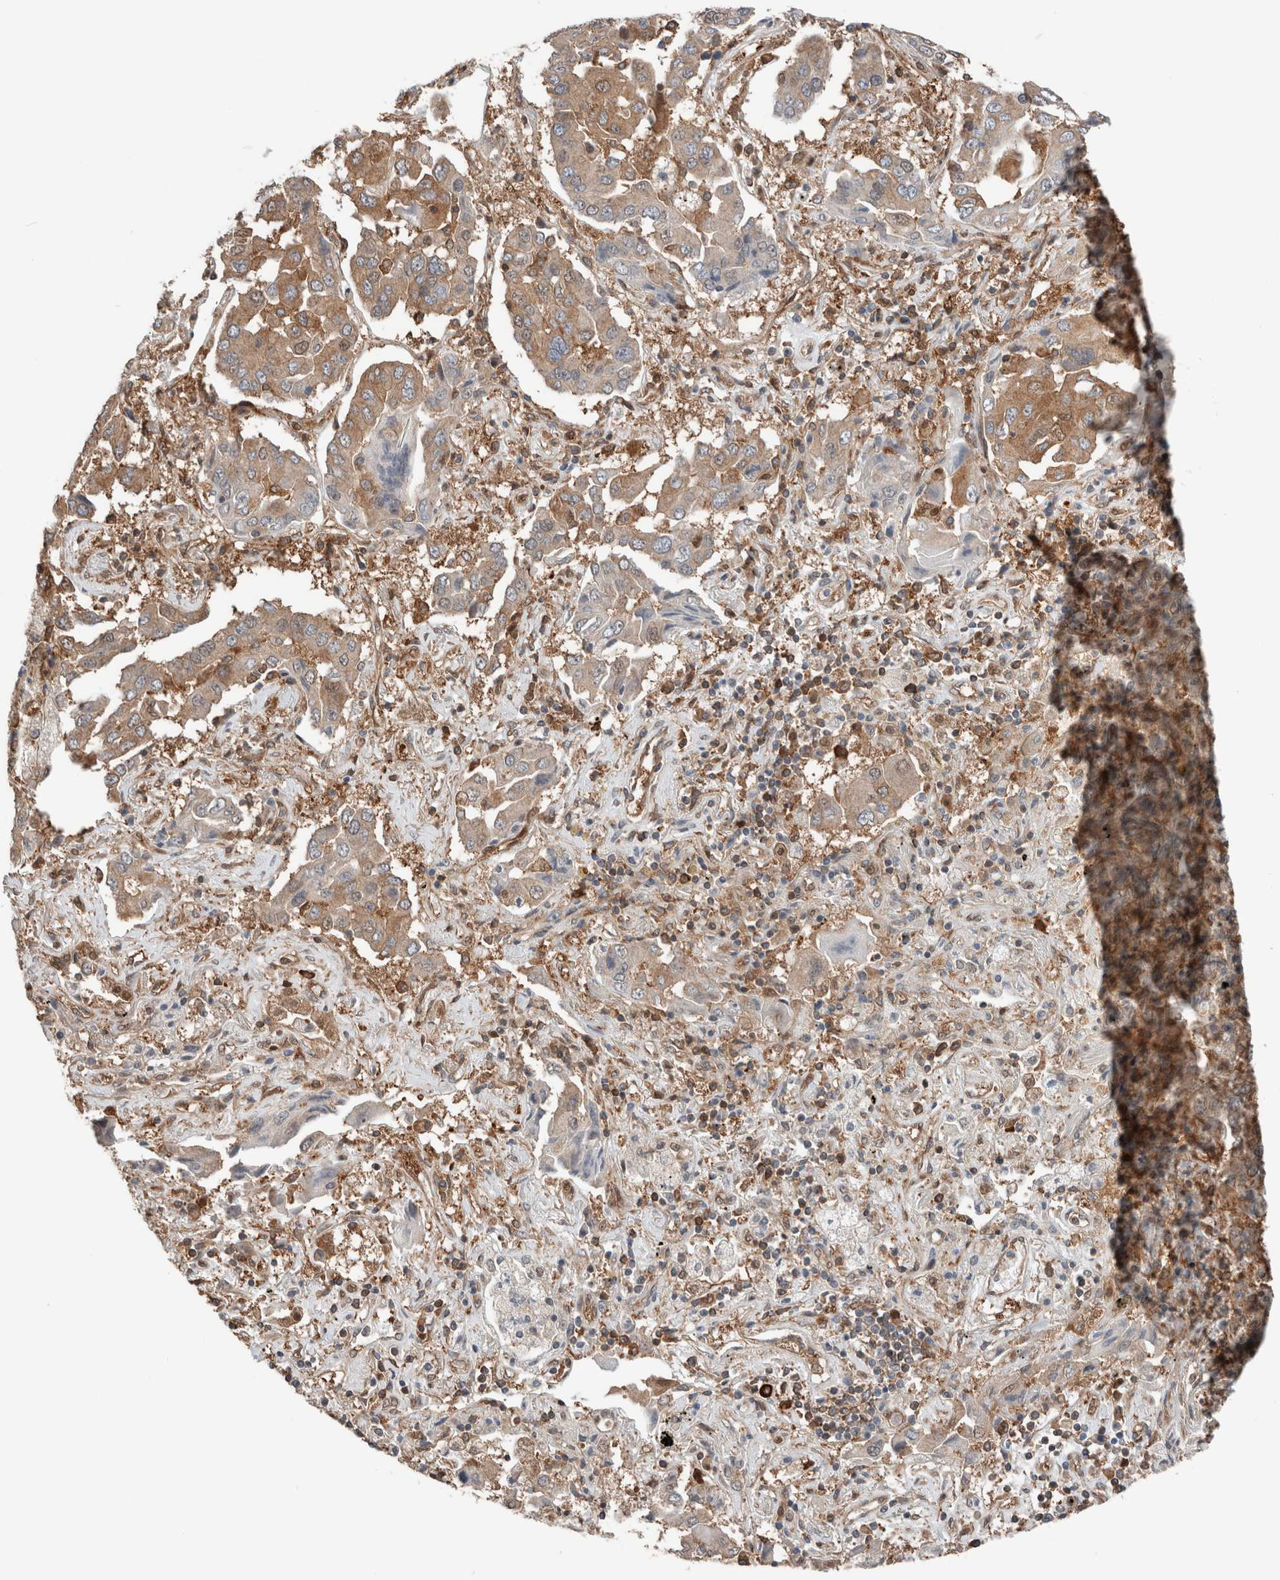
{"staining": {"intensity": "moderate", "quantity": ">75%", "location": "cytoplasmic/membranous"}, "tissue": "lung cancer", "cell_type": "Tumor cells", "image_type": "cancer", "snomed": [{"axis": "morphology", "description": "Adenocarcinoma, NOS"}, {"axis": "topography", "description": "Lung"}], "caption": "Immunohistochemical staining of human adenocarcinoma (lung) demonstrates medium levels of moderate cytoplasmic/membranous staining in approximately >75% of tumor cells.", "gene": "XPNPEP1", "patient": {"sex": "female", "age": 65}}